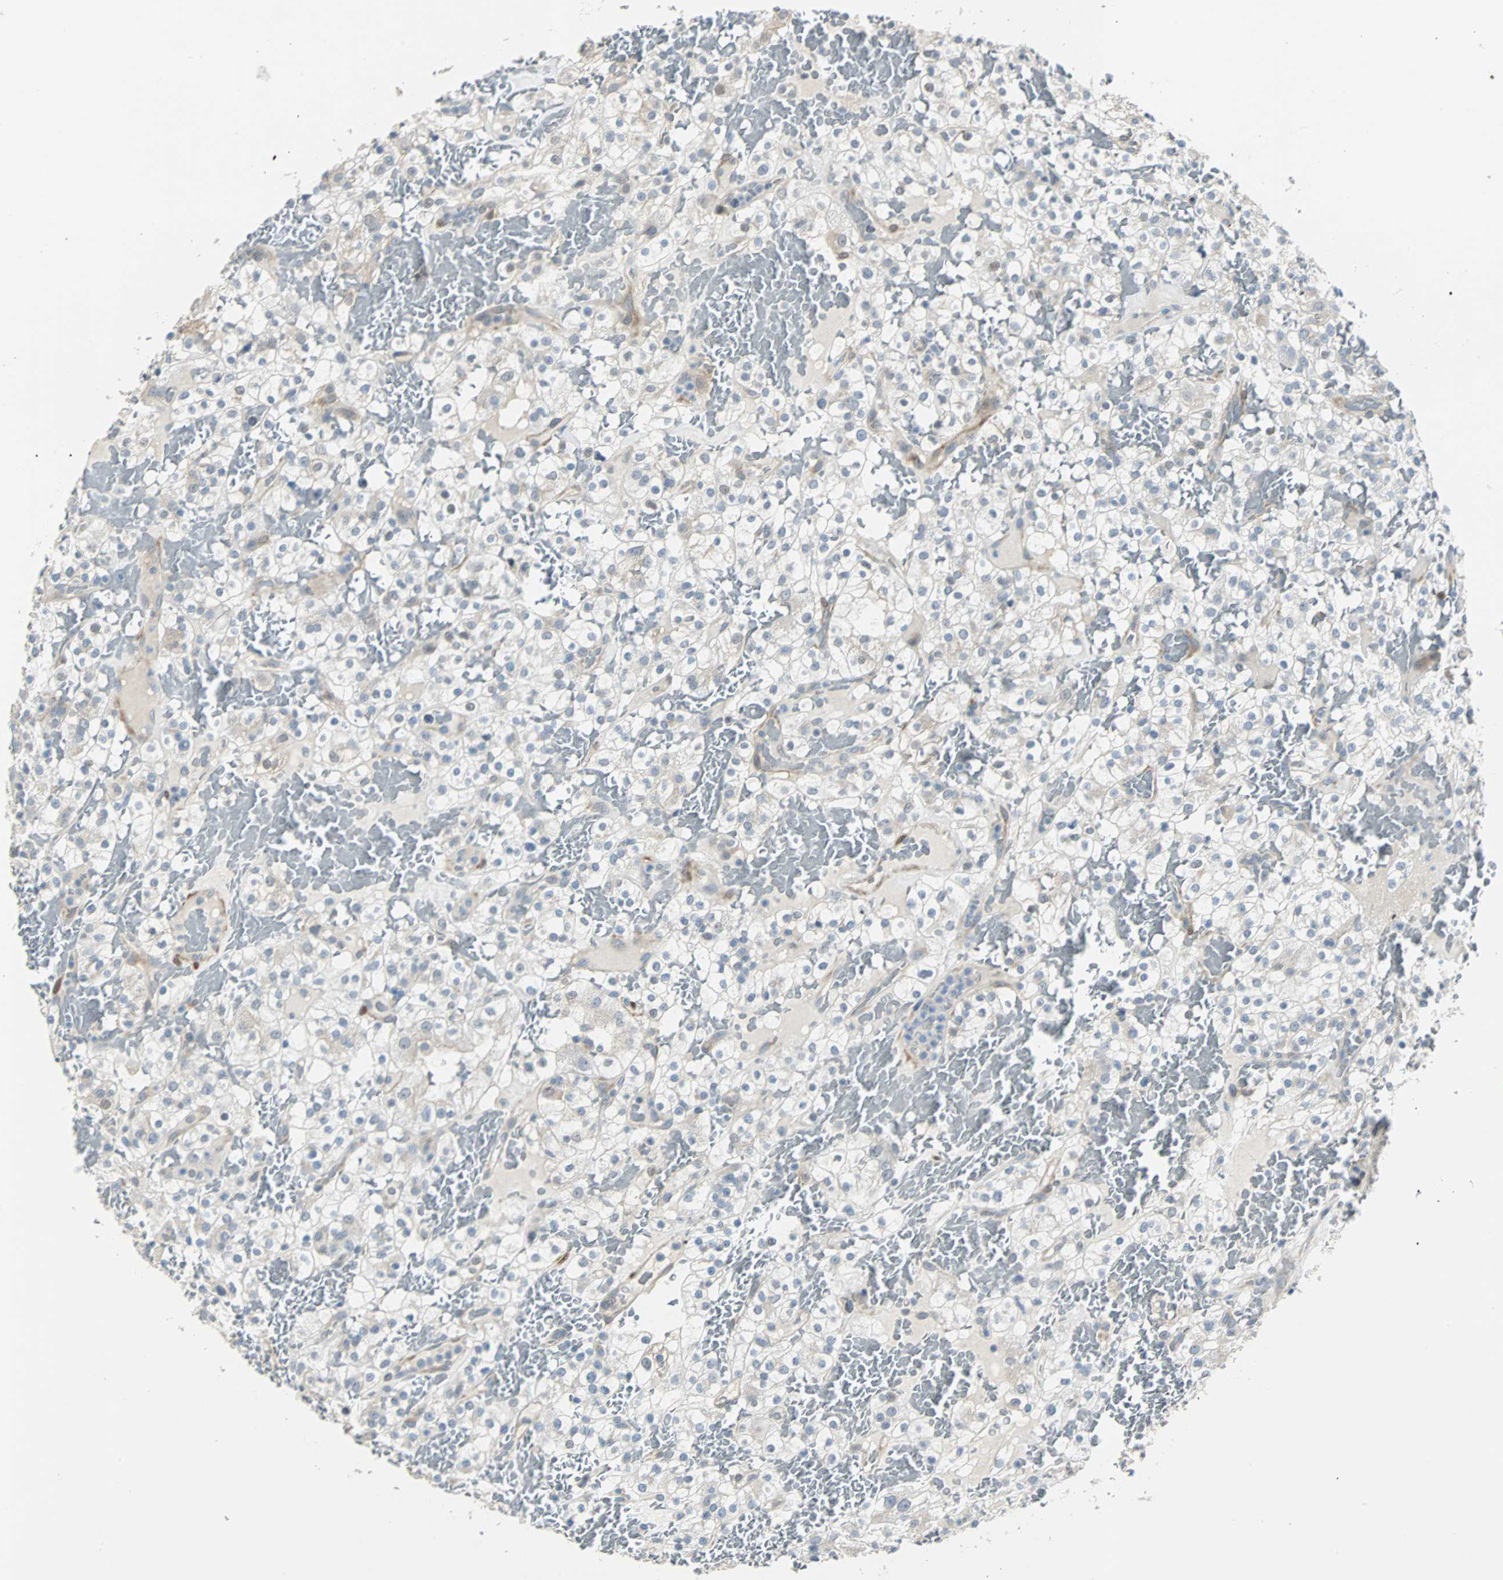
{"staining": {"intensity": "weak", "quantity": "<25%", "location": "cytoplasmic/membranous"}, "tissue": "renal cancer", "cell_type": "Tumor cells", "image_type": "cancer", "snomed": [{"axis": "morphology", "description": "Normal tissue, NOS"}, {"axis": "morphology", "description": "Adenocarcinoma, NOS"}, {"axis": "topography", "description": "Kidney"}], "caption": "Tumor cells show no significant staining in adenocarcinoma (renal).", "gene": "FHL2", "patient": {"sex": "female", "age": 72}}